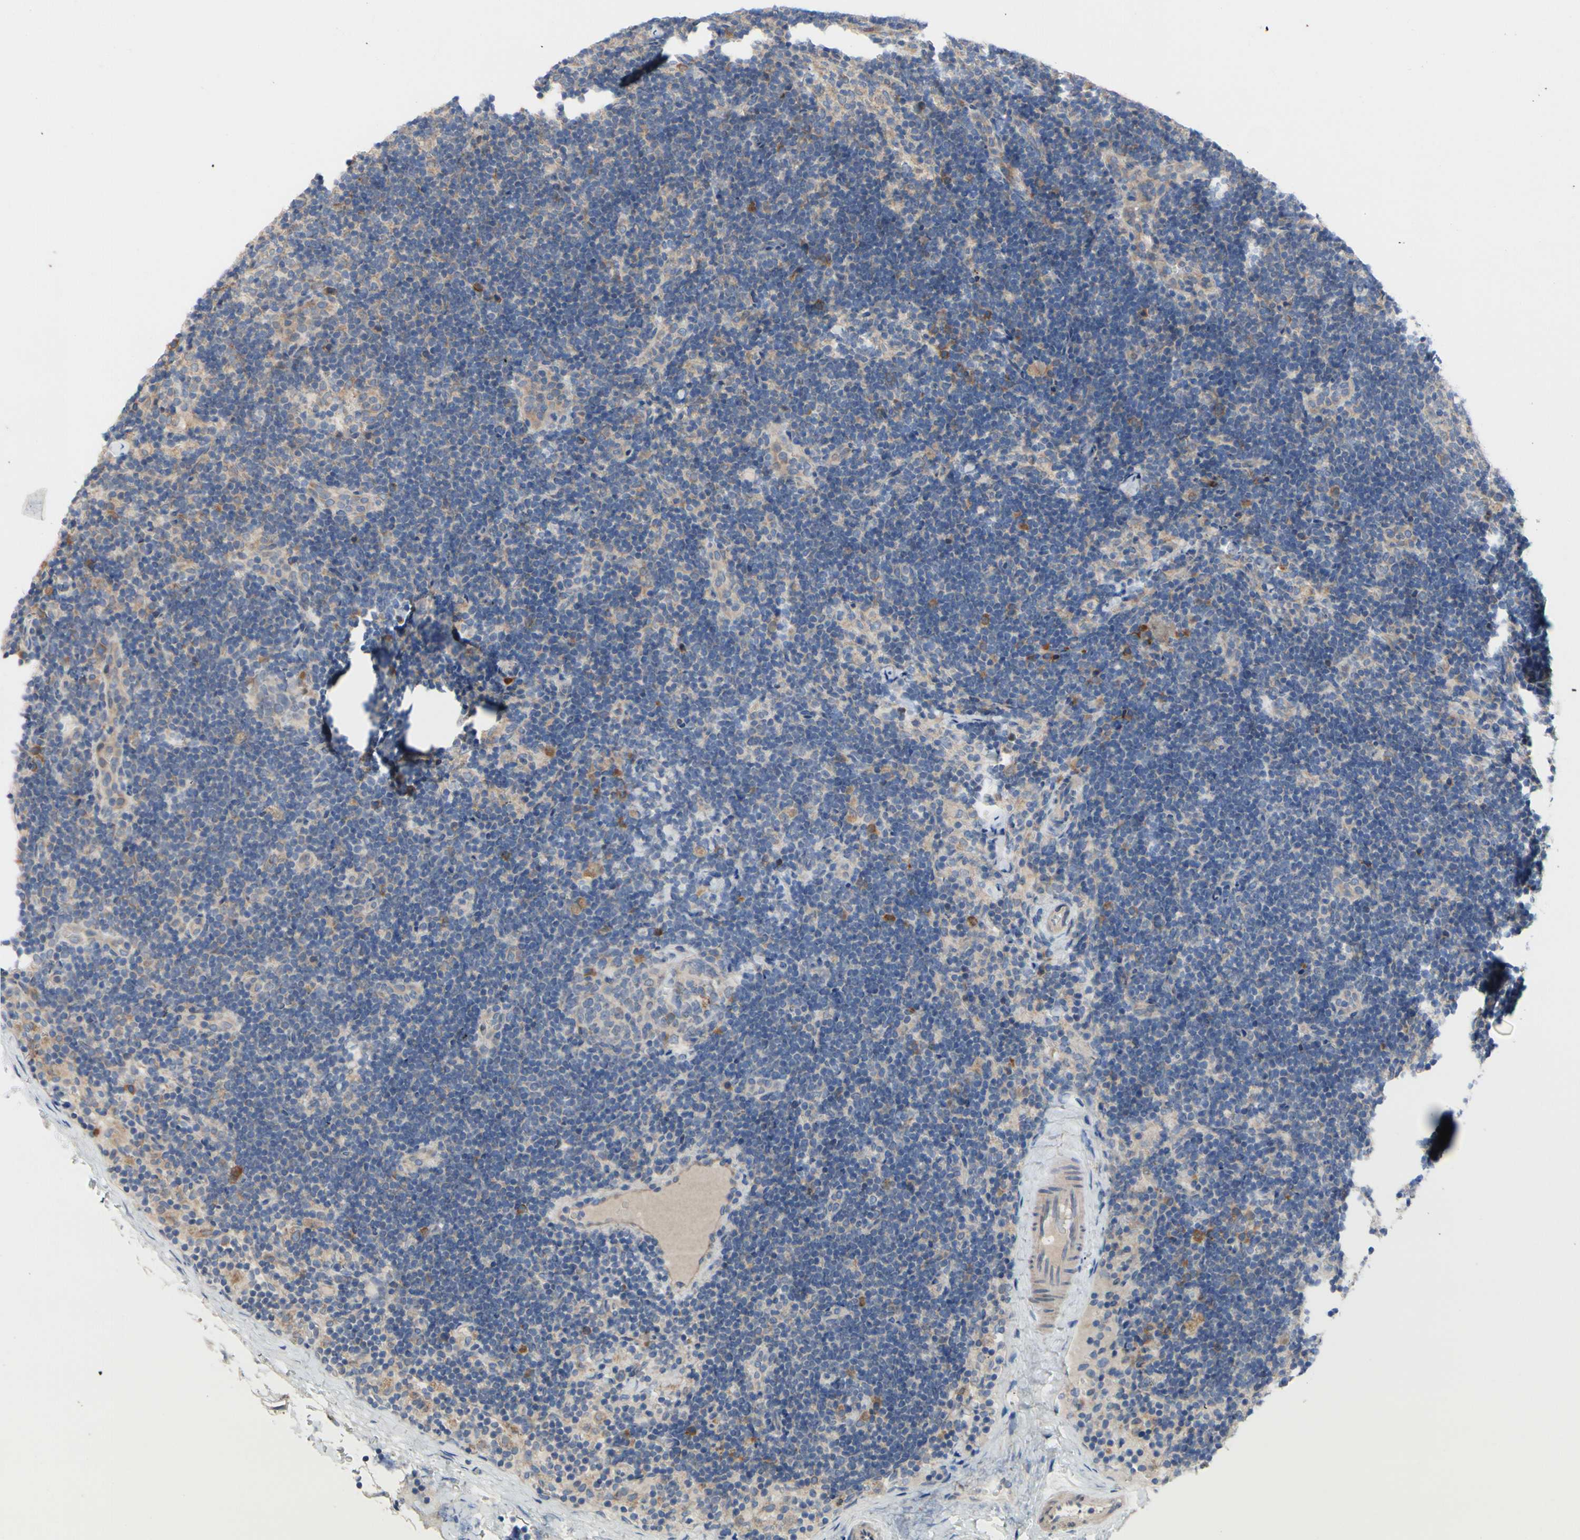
{"staining": {"intensity": "weak", "quantity": "<25%", "location": "cytoplasmic/membranous"}, "tissue": "lymph node", "cell_type": "Non-germinal center cells", "image_type": "normal", "snomed": [{"axis": "morphology", "description": "Normal tissue, NOS"}, {"axis": "topography", "description": "Lymph node"}], "caption": "IHC of unremarkable human lymph node reveals no positivity in non-germinal center cells.", "gene": "TTC14", "patient": {"sex": "female", "age": 14}}